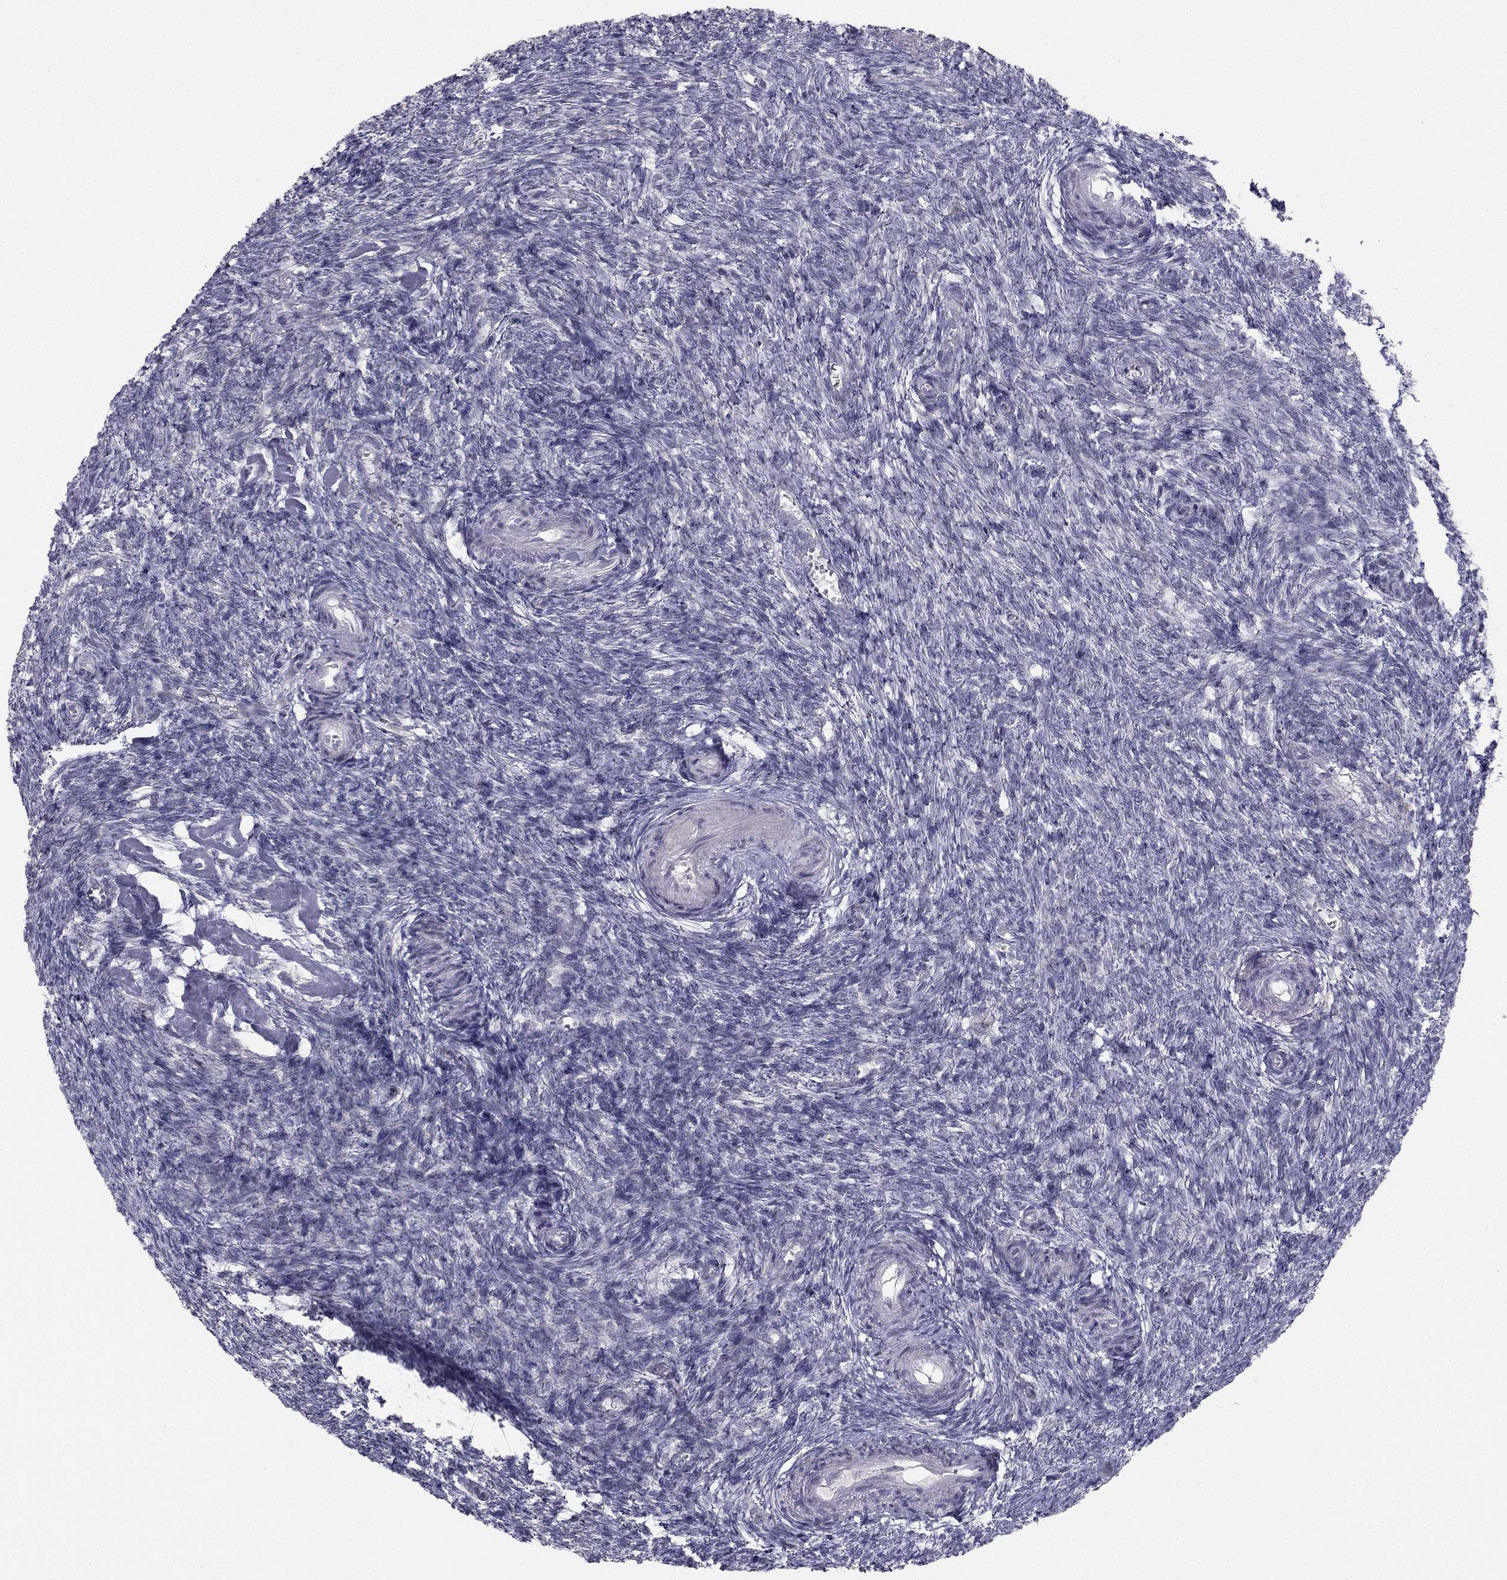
{"staining": {"intensity": "negative", "quantity": "none", "location": "none"}, "tissue": "ovary", "cell_type": "Ovarian stroma cells", "image_type": "normal", "snomed": [{"axis": "morphology", "description": "Normal tissue, NOS"}, {"axis": "topography", "description": "Ovary"}], "caption": "A high-resolution histopathology image shows immunohistochemistry (IHC) staining of normal ovary, which shows no significant staining in ovarian stroma cells. (DAB (3,3'-diaminobenzidine) immunohistochemistry (IHC) with hematoxylin counter stain).", "gene": "C5orf49", "patient": {"sex": "female", "age": 43}}